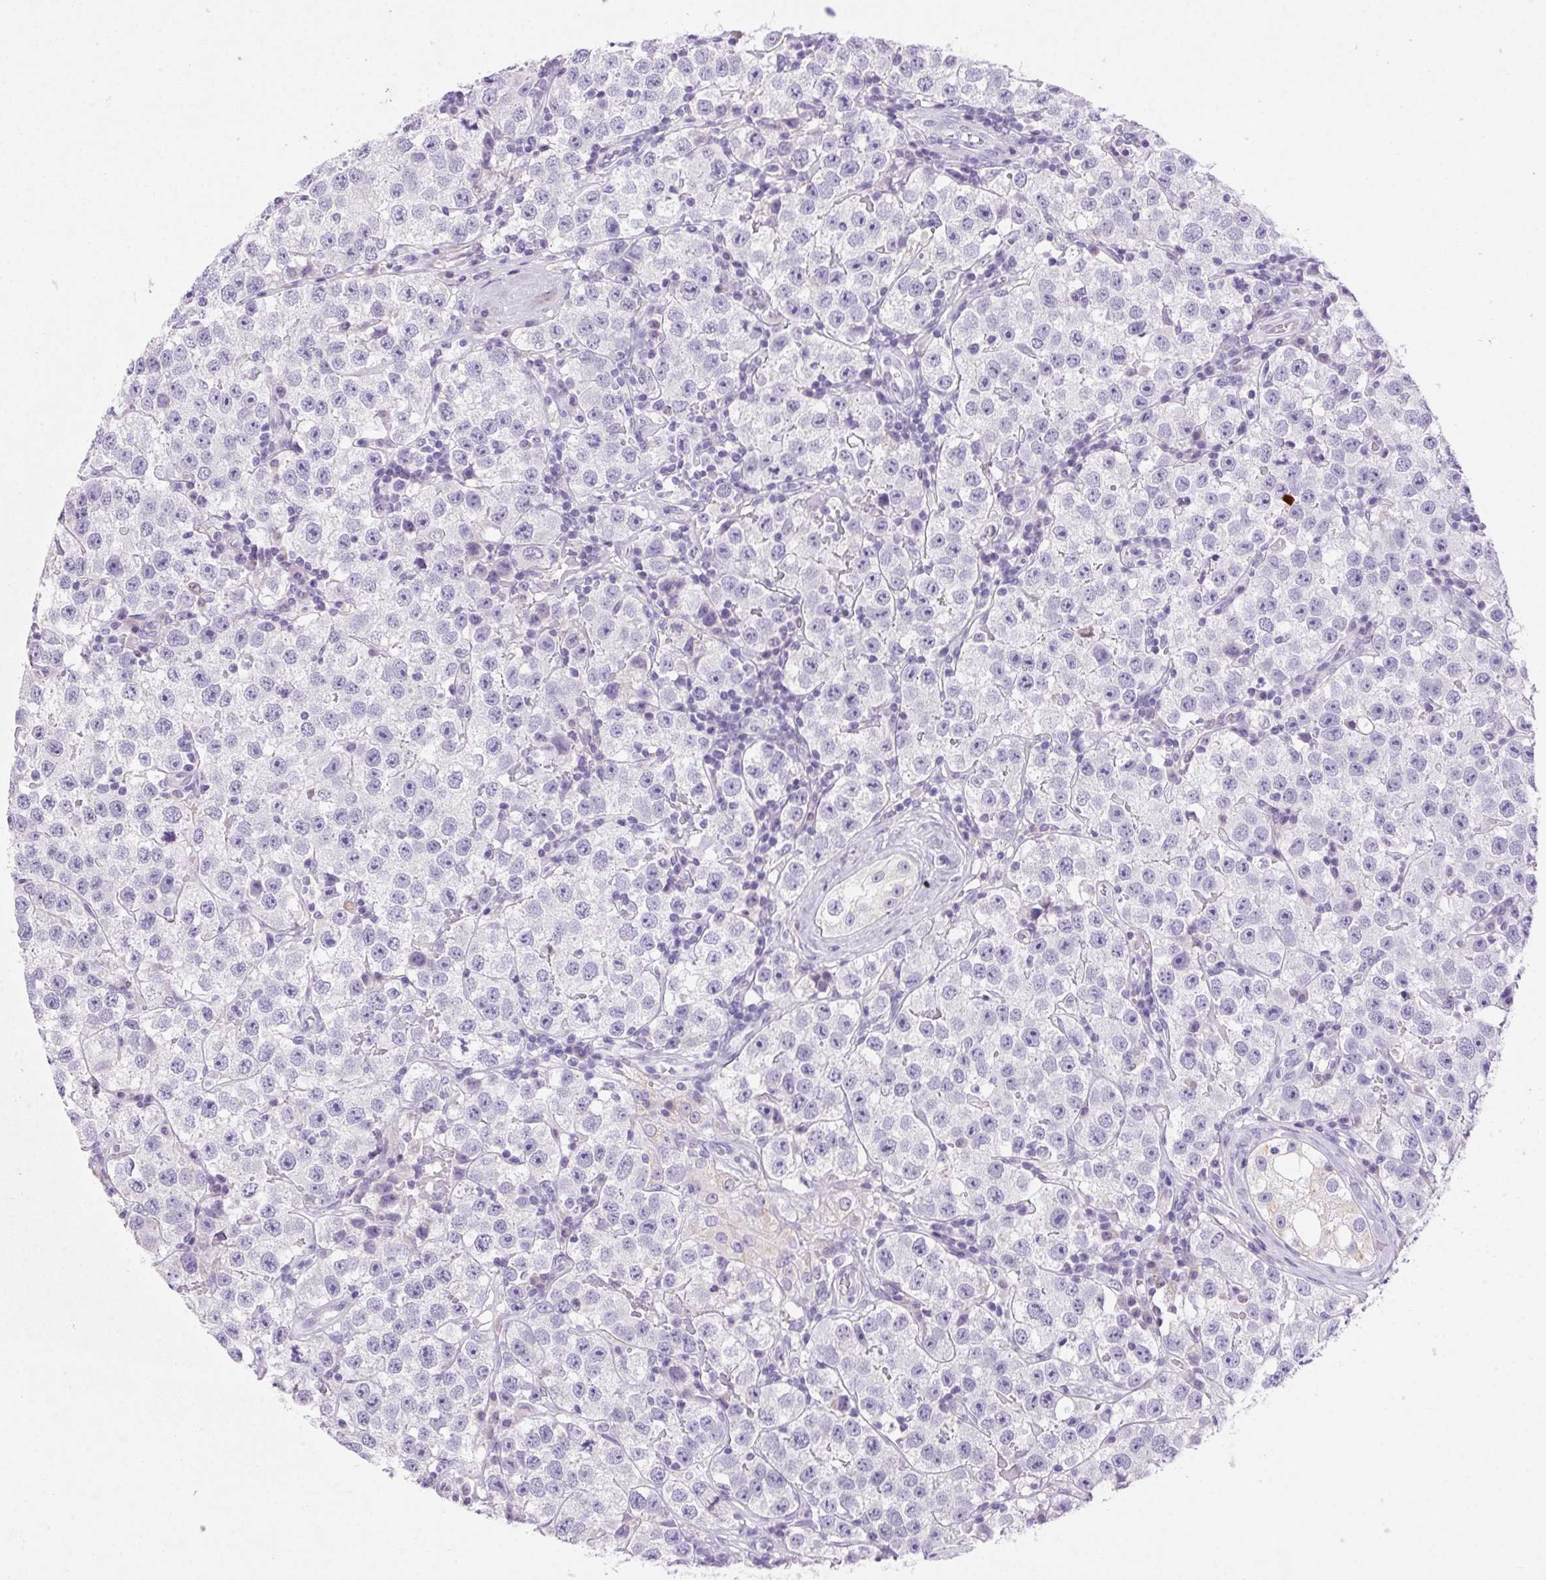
{"staining": {"intensity": "negative", "quantity": "none", "location": "none"}, "tissue": "testis cancer", "cell_type": "Tumor cells", "image_type": "cancer", "snomed": [{"axis": "morphology", "description": "Seminoma, NOS"}, {"axis": "topography", "description": "Testis"}], "caption": "Immunohistochemistry histopathology image of neoplastic tissue: testis cancer (seminoma) stained with DAB (3,3'-diaminobenzidine) demonstrates no significant protein positivity in tumor cells.", "gene": "ARHGAP11B", "patient": {"sex": "male", "age": 34}}